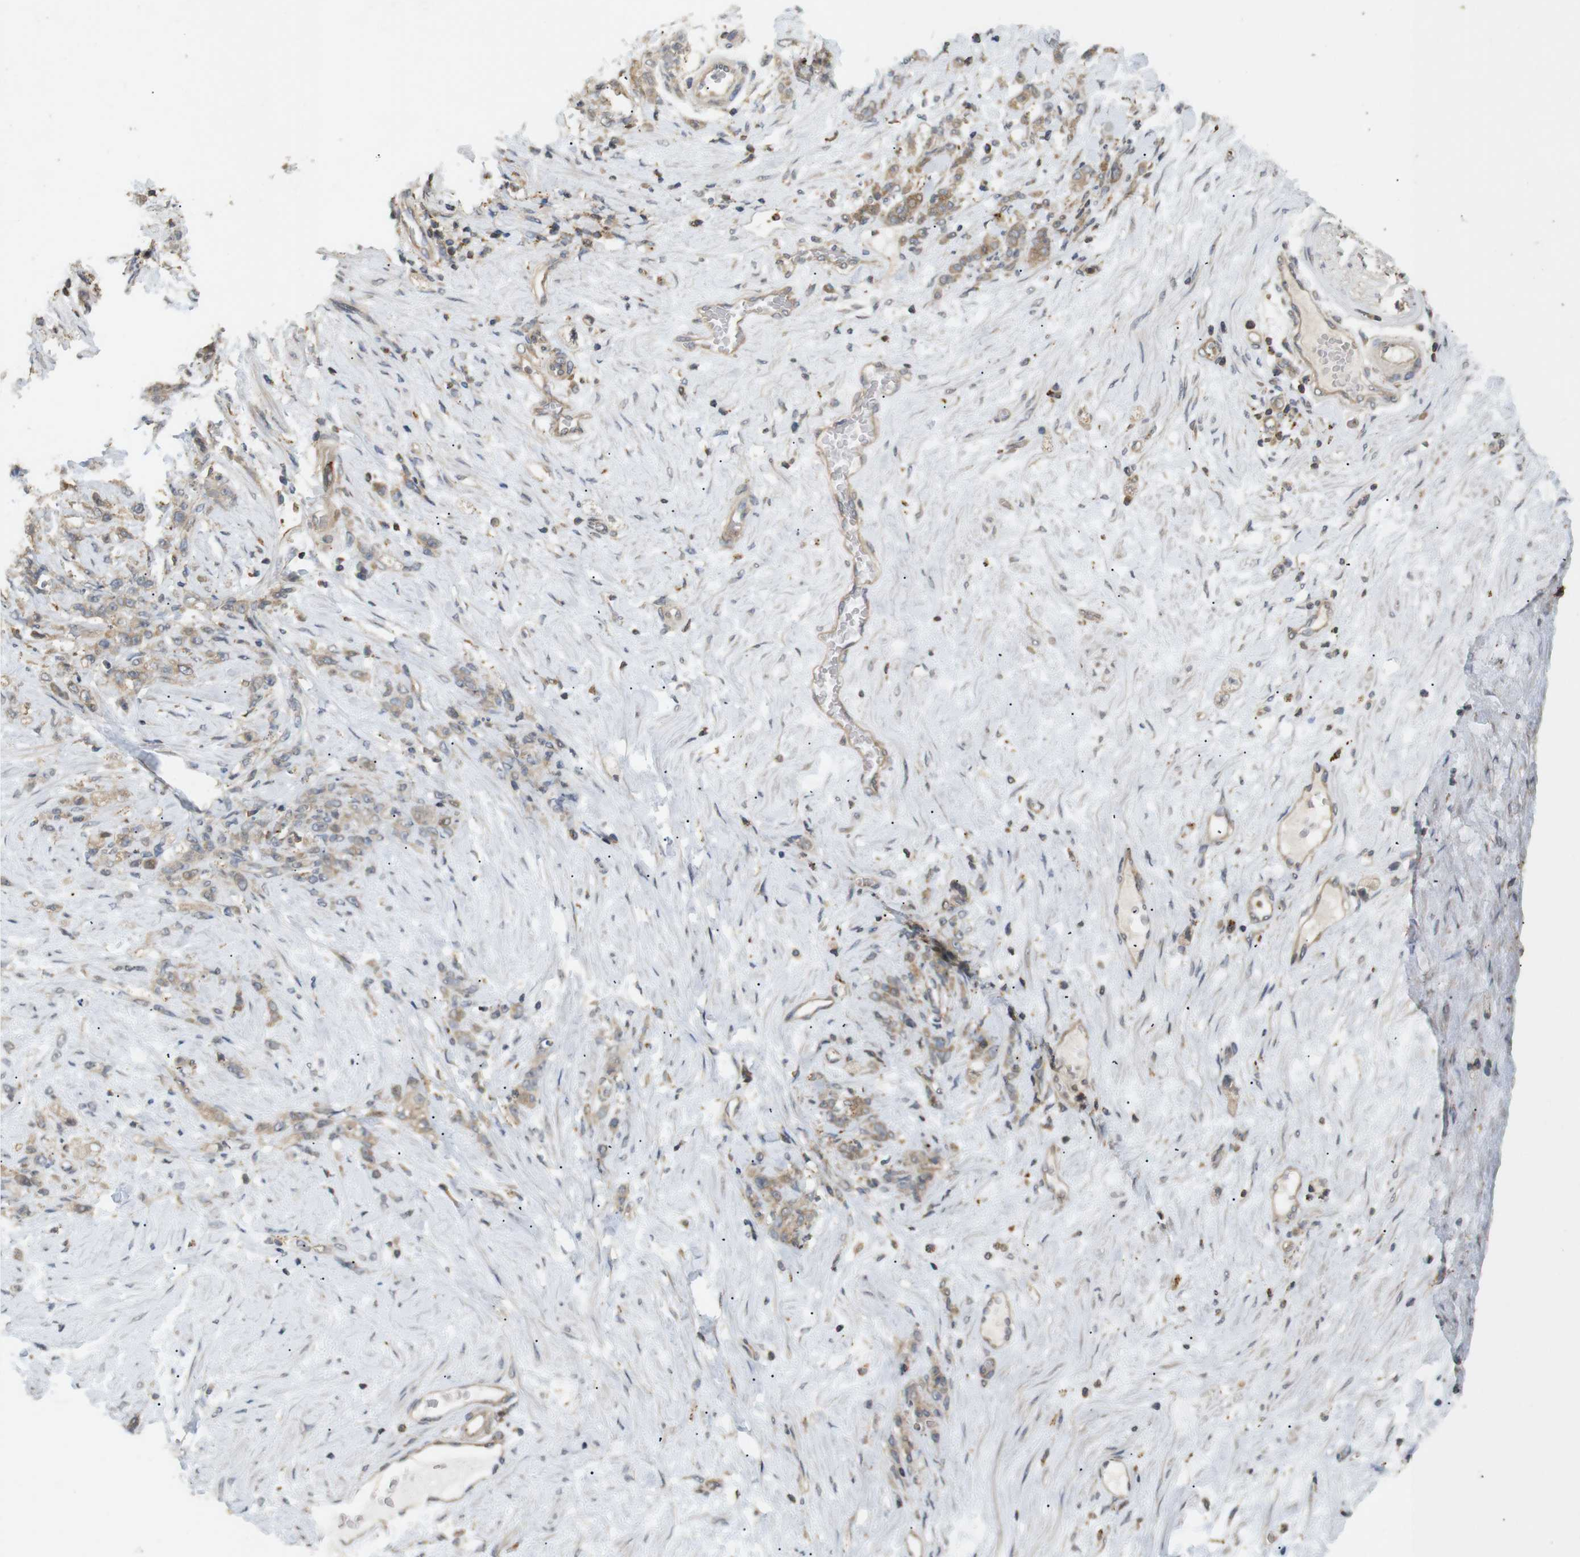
{"staining": {"intensity": "weak", "quantity": ">75%", "location": "cytoplasmic/membranous"}, "tissue": "stomach cancer", "cell_type": "Tumor cells", "image_type": "cancer", "snomed": [{"axis": "morphology", "description": "Adenocarcinoma, NOS"}, {"axis": "topography", "description": "Stomach"}], "caption": "Human stomach cancer stained with a protein marker shows weak staining in tumor cells.", "gene": "KSR1", "patient": {"sex": "male", "age": 82}}